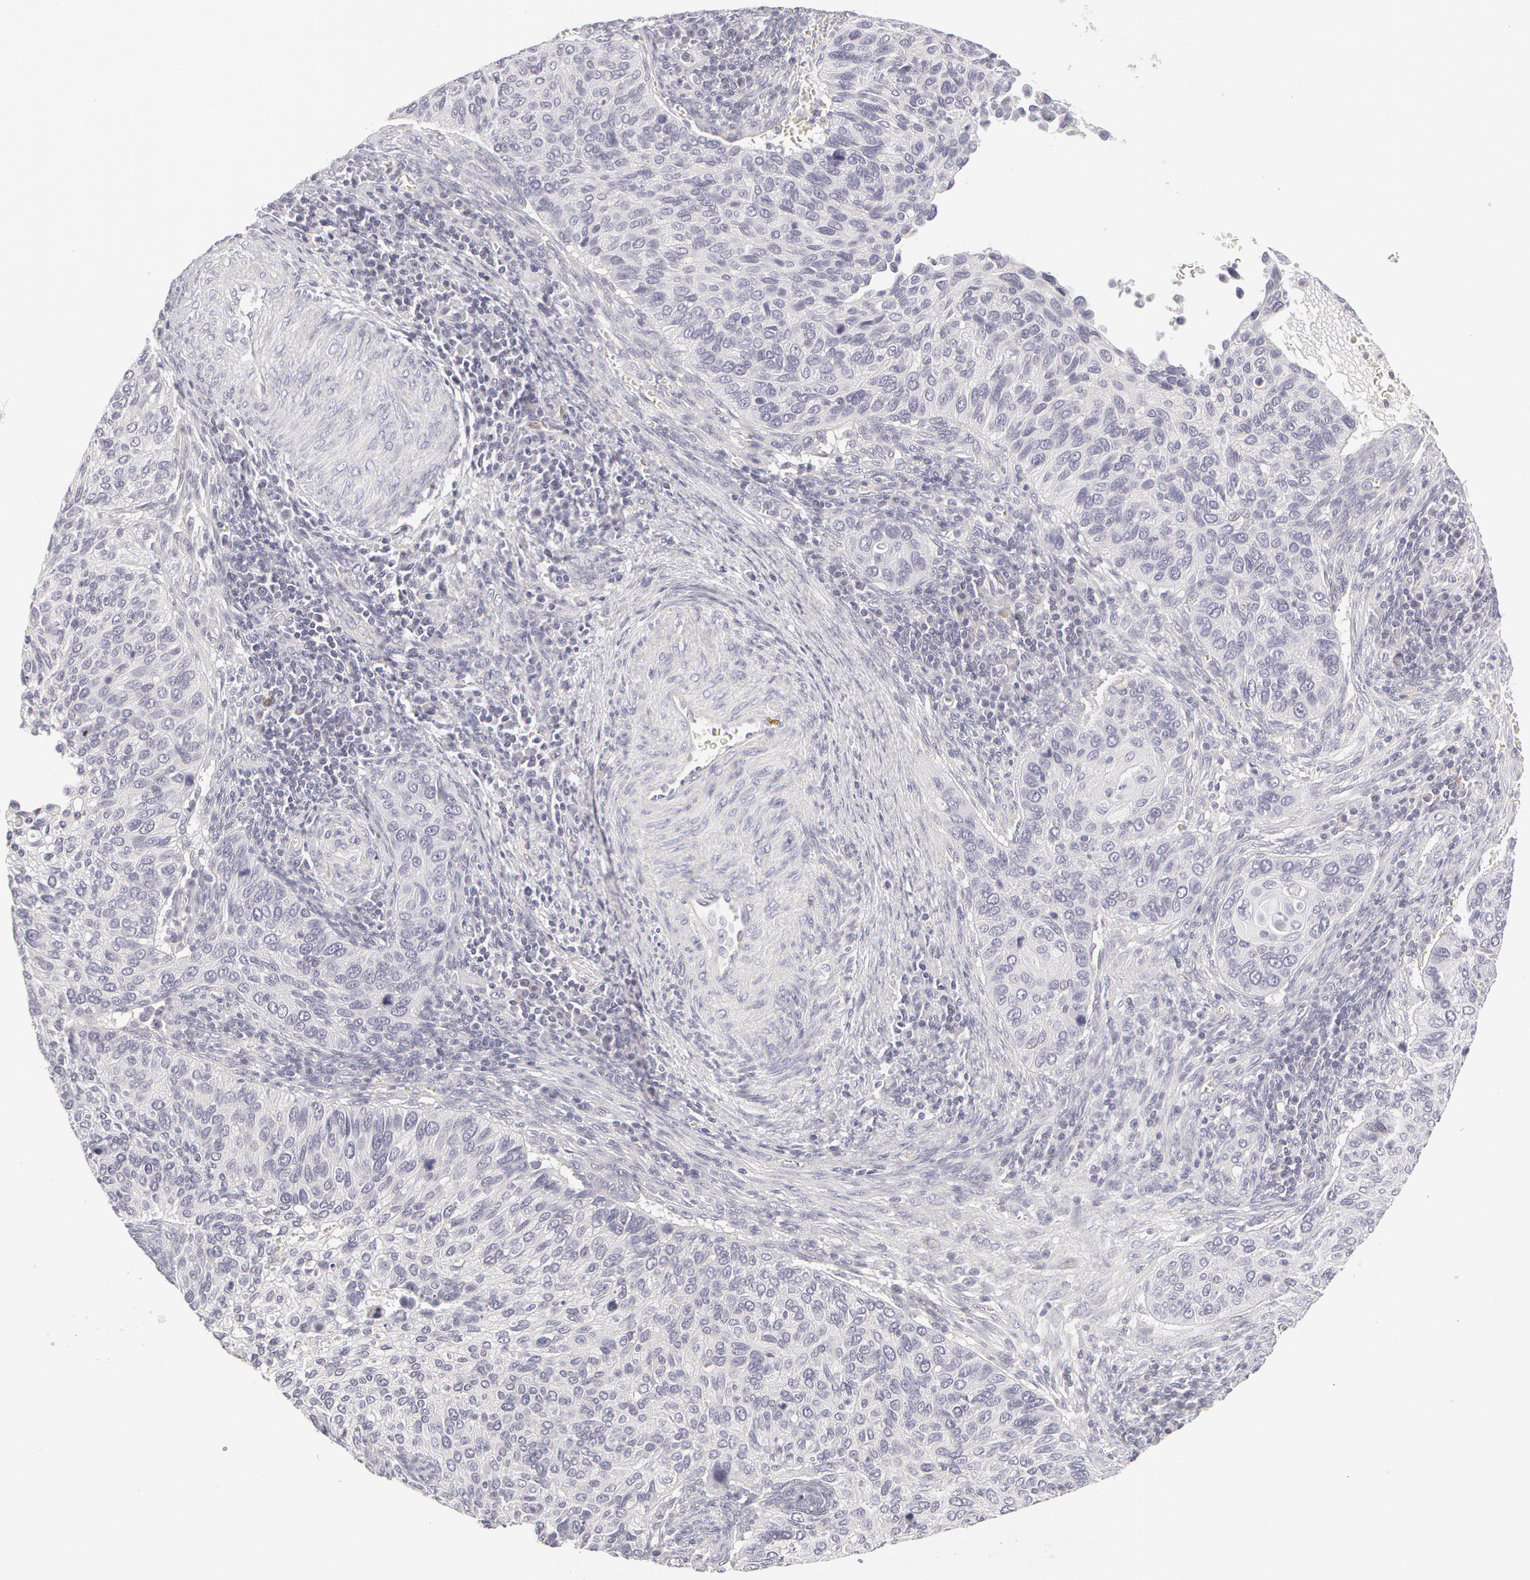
{"staining": {"intensity": "negative", "quantity": "none", "location": "none"}, "tissue": "cervical cancer", "cell_type": "Tumor cells", "image_type": "cancer", "snomed": [{"axis": "morphology", "description": "Adenocarcinoma, NOS"}, {"axis": "topography", "description": "Cervix"}], "caption": "DAB (3,3'-diaminobenzidine) immunohistochemical staining of cervical cancer demonstrates no significant staining in tumor cells. The staining was performed using DAB (3,3'-diaminobenzidine) to visualize the protein expression in brown, while the nuclei were stained in blue with hematoxylin (Magnification: 20x).", "gene": "ABCB1", "patient": {"sex": "female", "age": 29}}